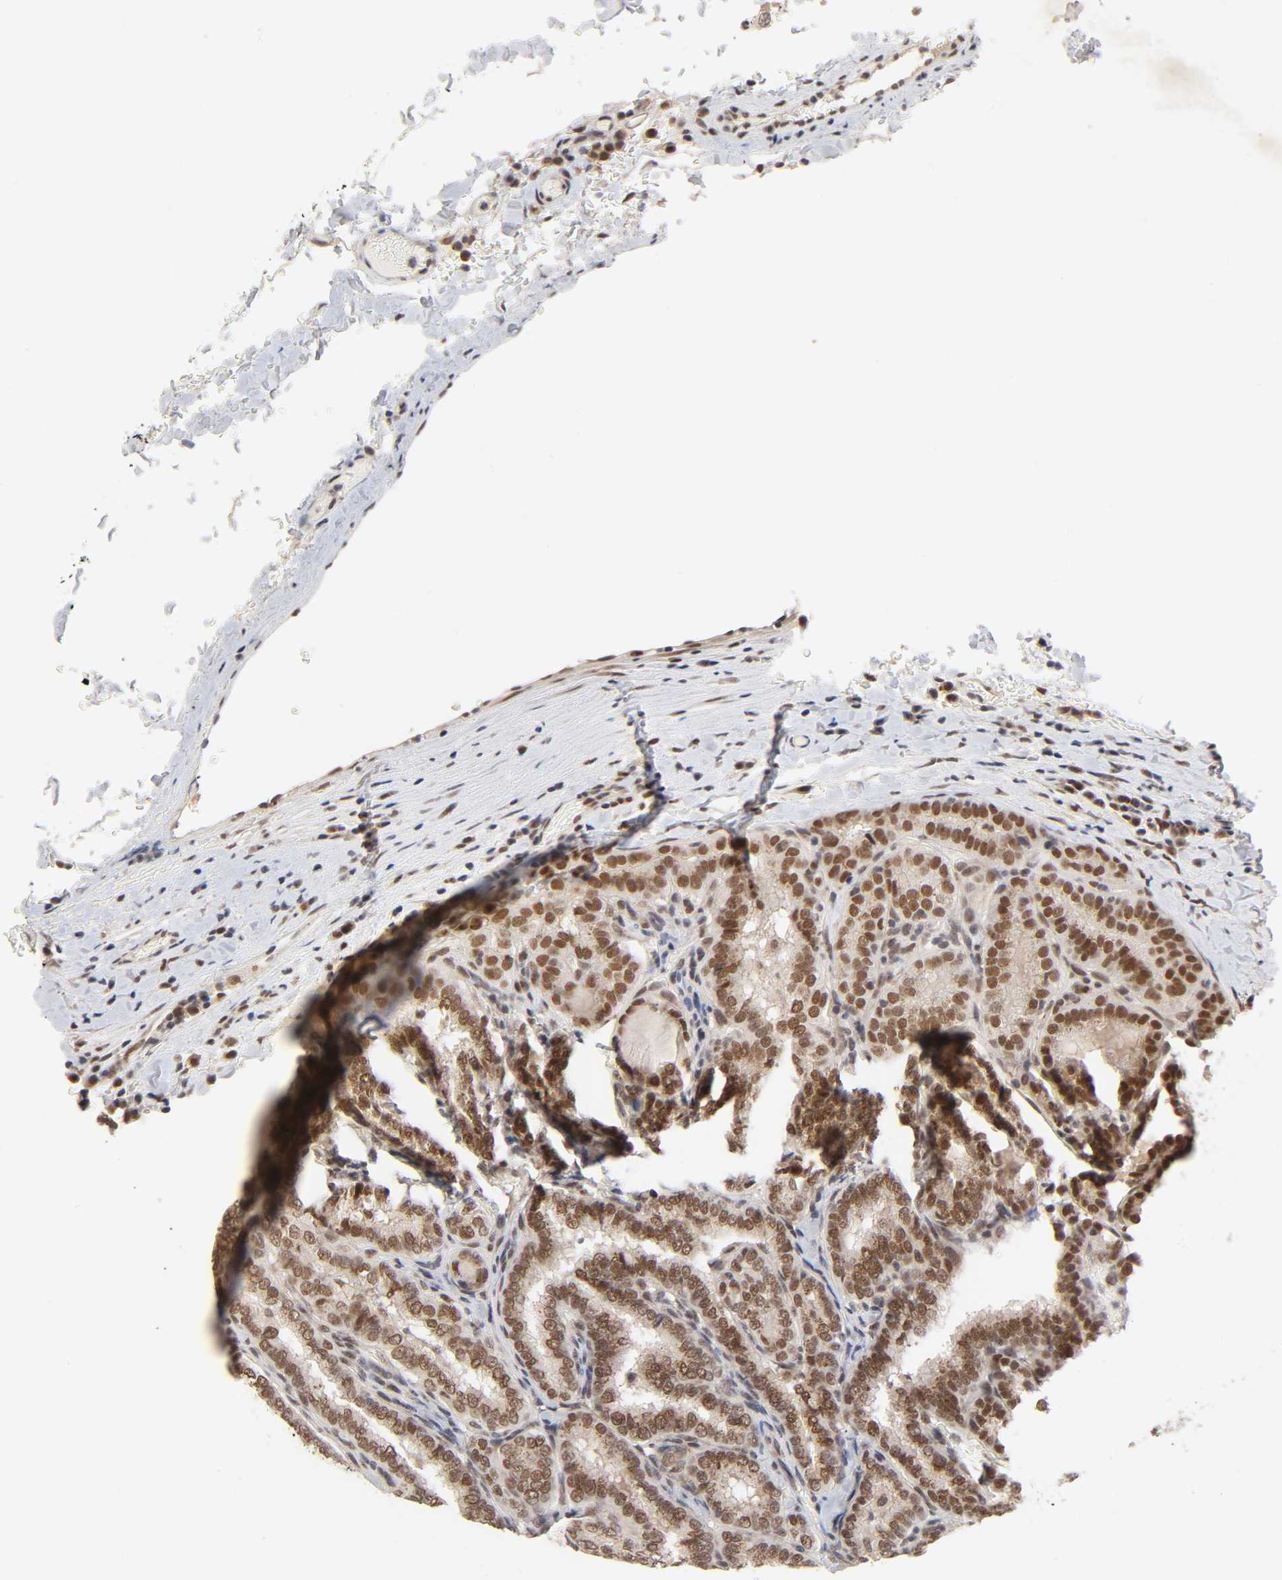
{"staining": {"intensity": "strong", "quantity": ">75%", "location": "nuclear"}, "tissue": "thyroid cancer", "cell_type": "Tumor cells", "image_type": "cancer", "snomed": [{"axis": "morphology", "description": "Papillary adenocarcinoma, NOS"}, {"axis": "topography", "description": "Thyroid gland"}], "caption": "The photomicrograph displays a brown stain indicating the presence of a protein in the nuclear of tumor cells in papillary adenocarcinoma (thyroid).", "gene": "EP300", "patient": {"sex": "female", "age": 30}}